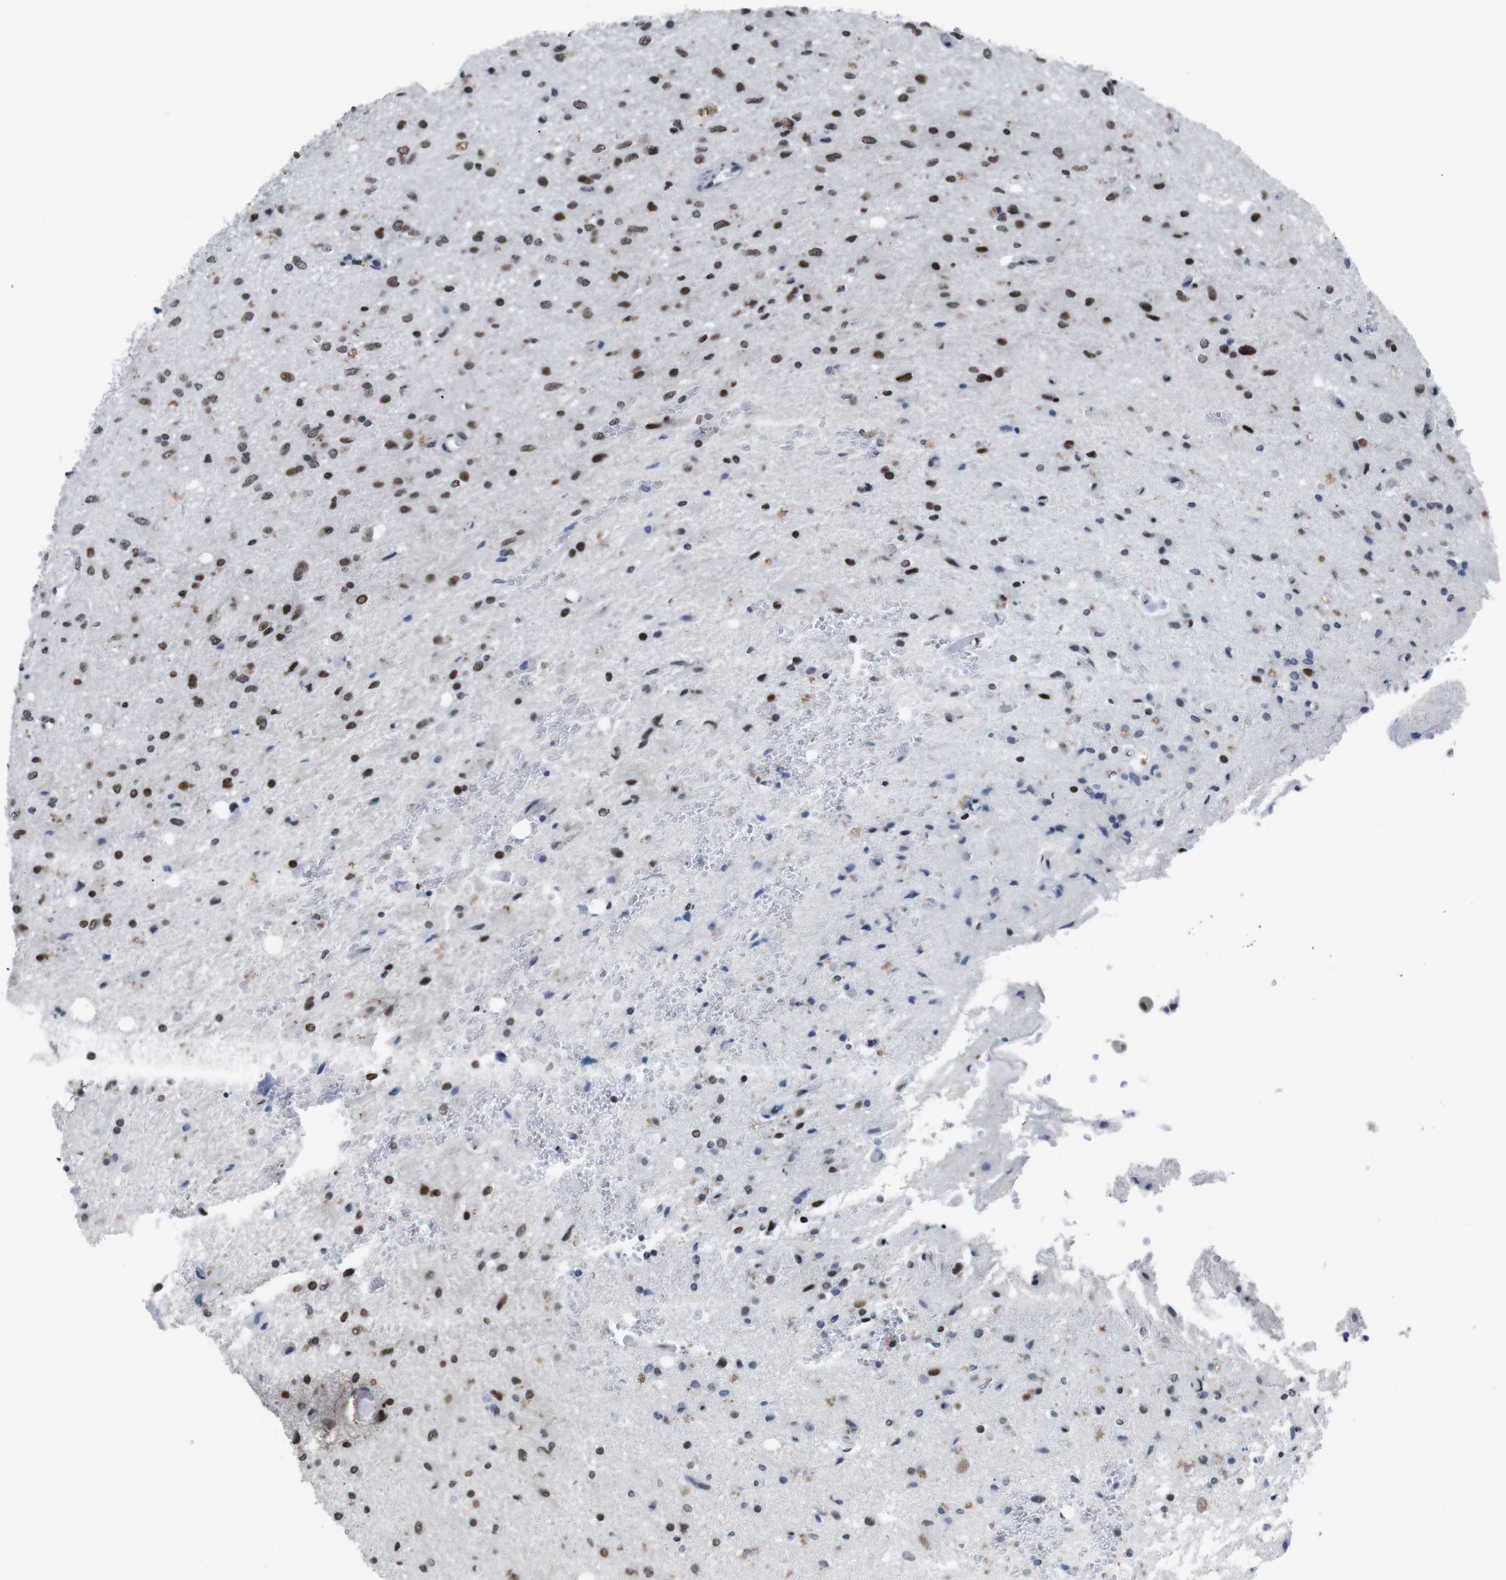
{"staining": {"intensity": "strong", "quantity": ">75%", "location": "nuclear"}, "tissue": "glioma", "cell_type": "Tumor cells", "image_type": "cancer", "snomed": [{"axis": "morphology", "description": "Glioma, malignant, Low grade"}, {"axis": "topography", "description": "Brain"}], "caption": "Protein staining shows strong nuclear expression in about >75% of tumor cells in low-grade glioma (malignant). (Stains: DAB (3,3'-diaminobenzidine) in brown, nuclei in blue, Microscopy: brightfield microscopy at high magnification).", "gene": "PIP4P2", "patient": {"sex": "male", "age": 77}}